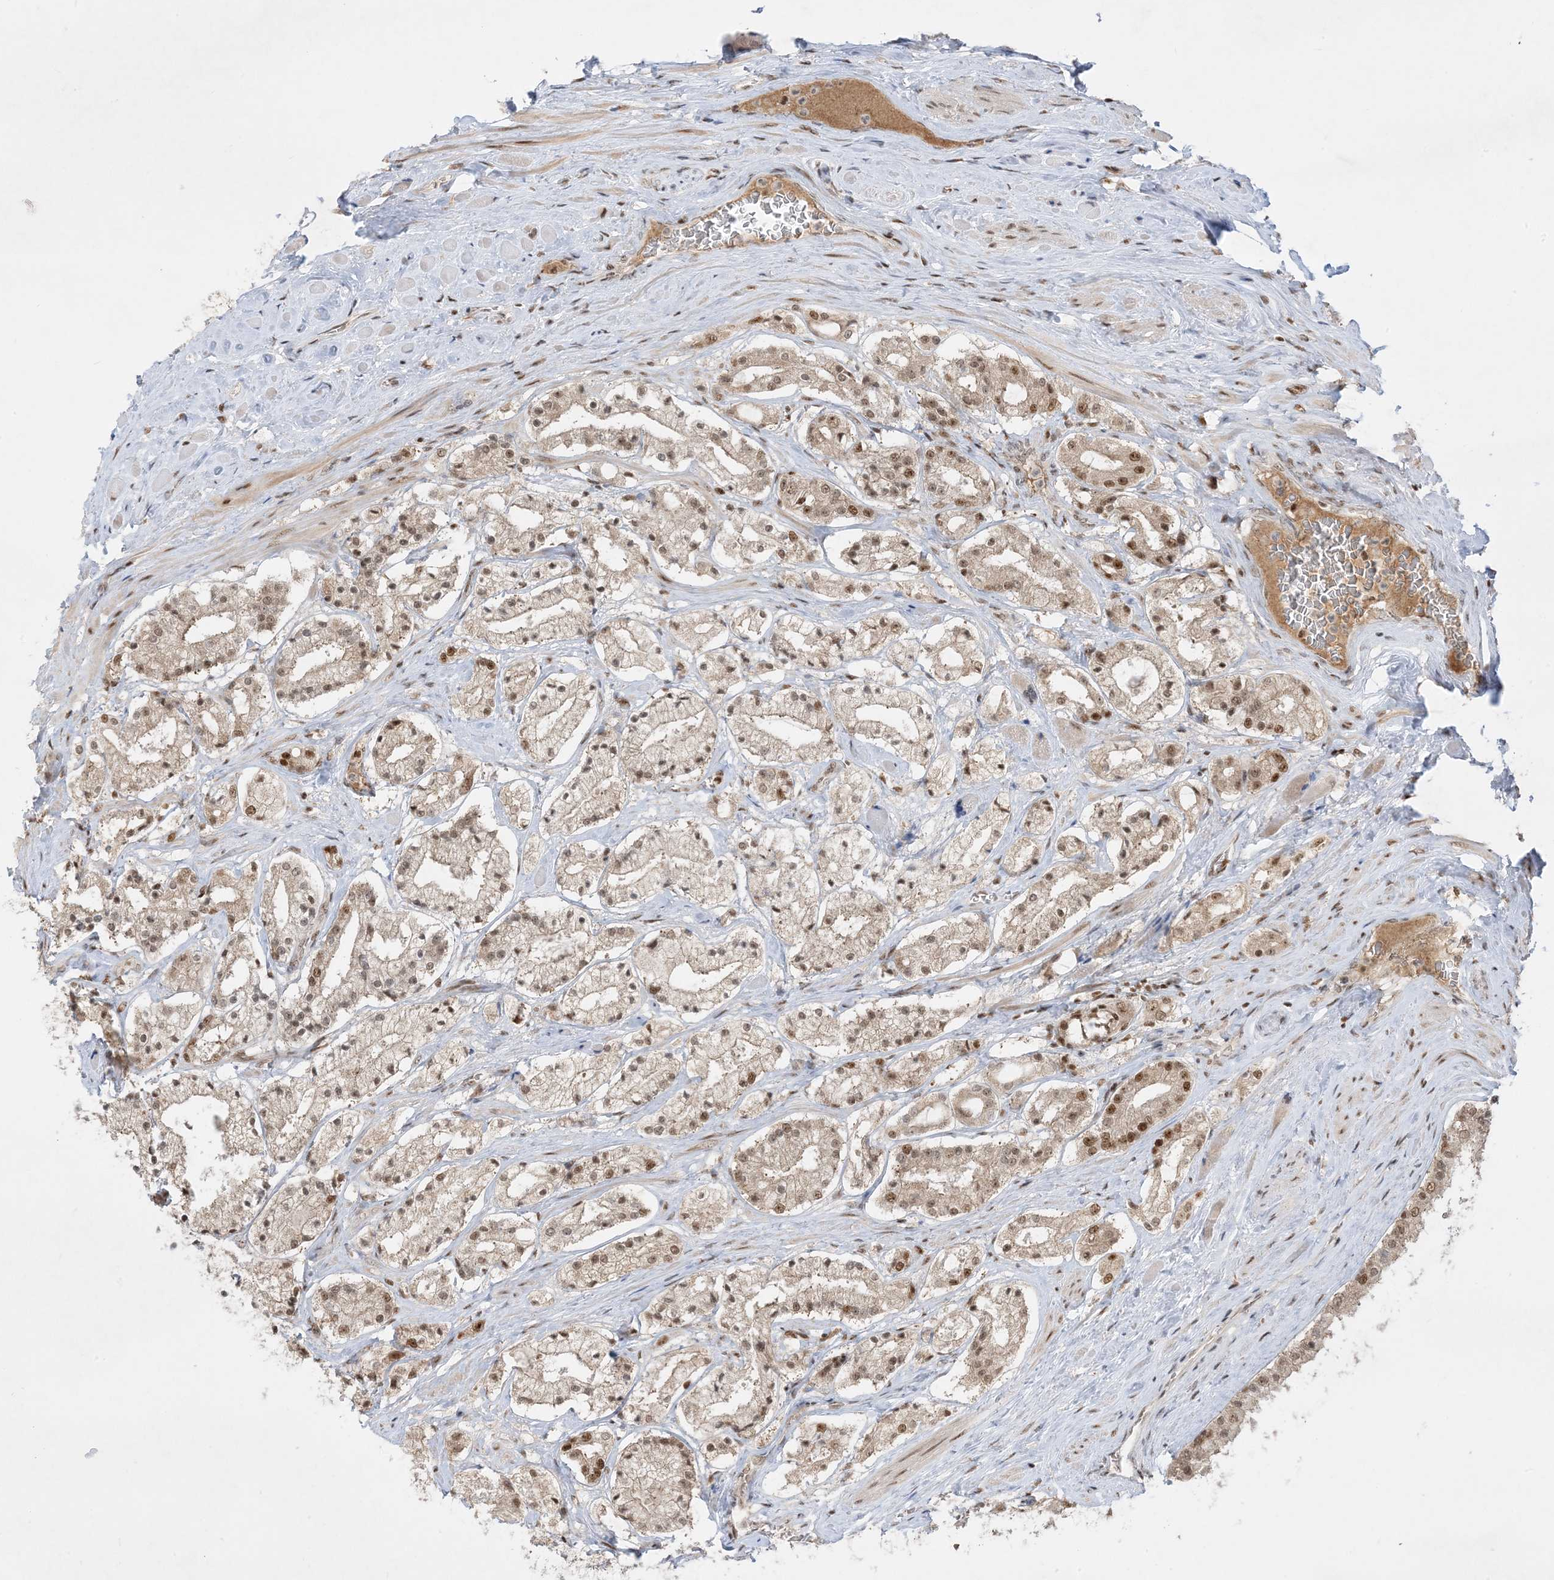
{"staining": {"intensity": "strong", "quantity": "25%-75%", "location": "nuclear"}, "tissue": "prostate cancer", "cell_type": "Tumor cells", "image_type": "cancer", "snomed": [{"axis": "morphology", "description": "Adenocarcinoma, High grade"}, {"axis": "topography", "description": "Prostate"}], "caption": "Prostate adenocarcinoma (high-grade) stained with a brown dye demonstrates strong nuclear positive expression in approximately 25%-75% of tumor cells.", "gene": "PPIL2", "patient": {"sex": "male", "age": 64}}